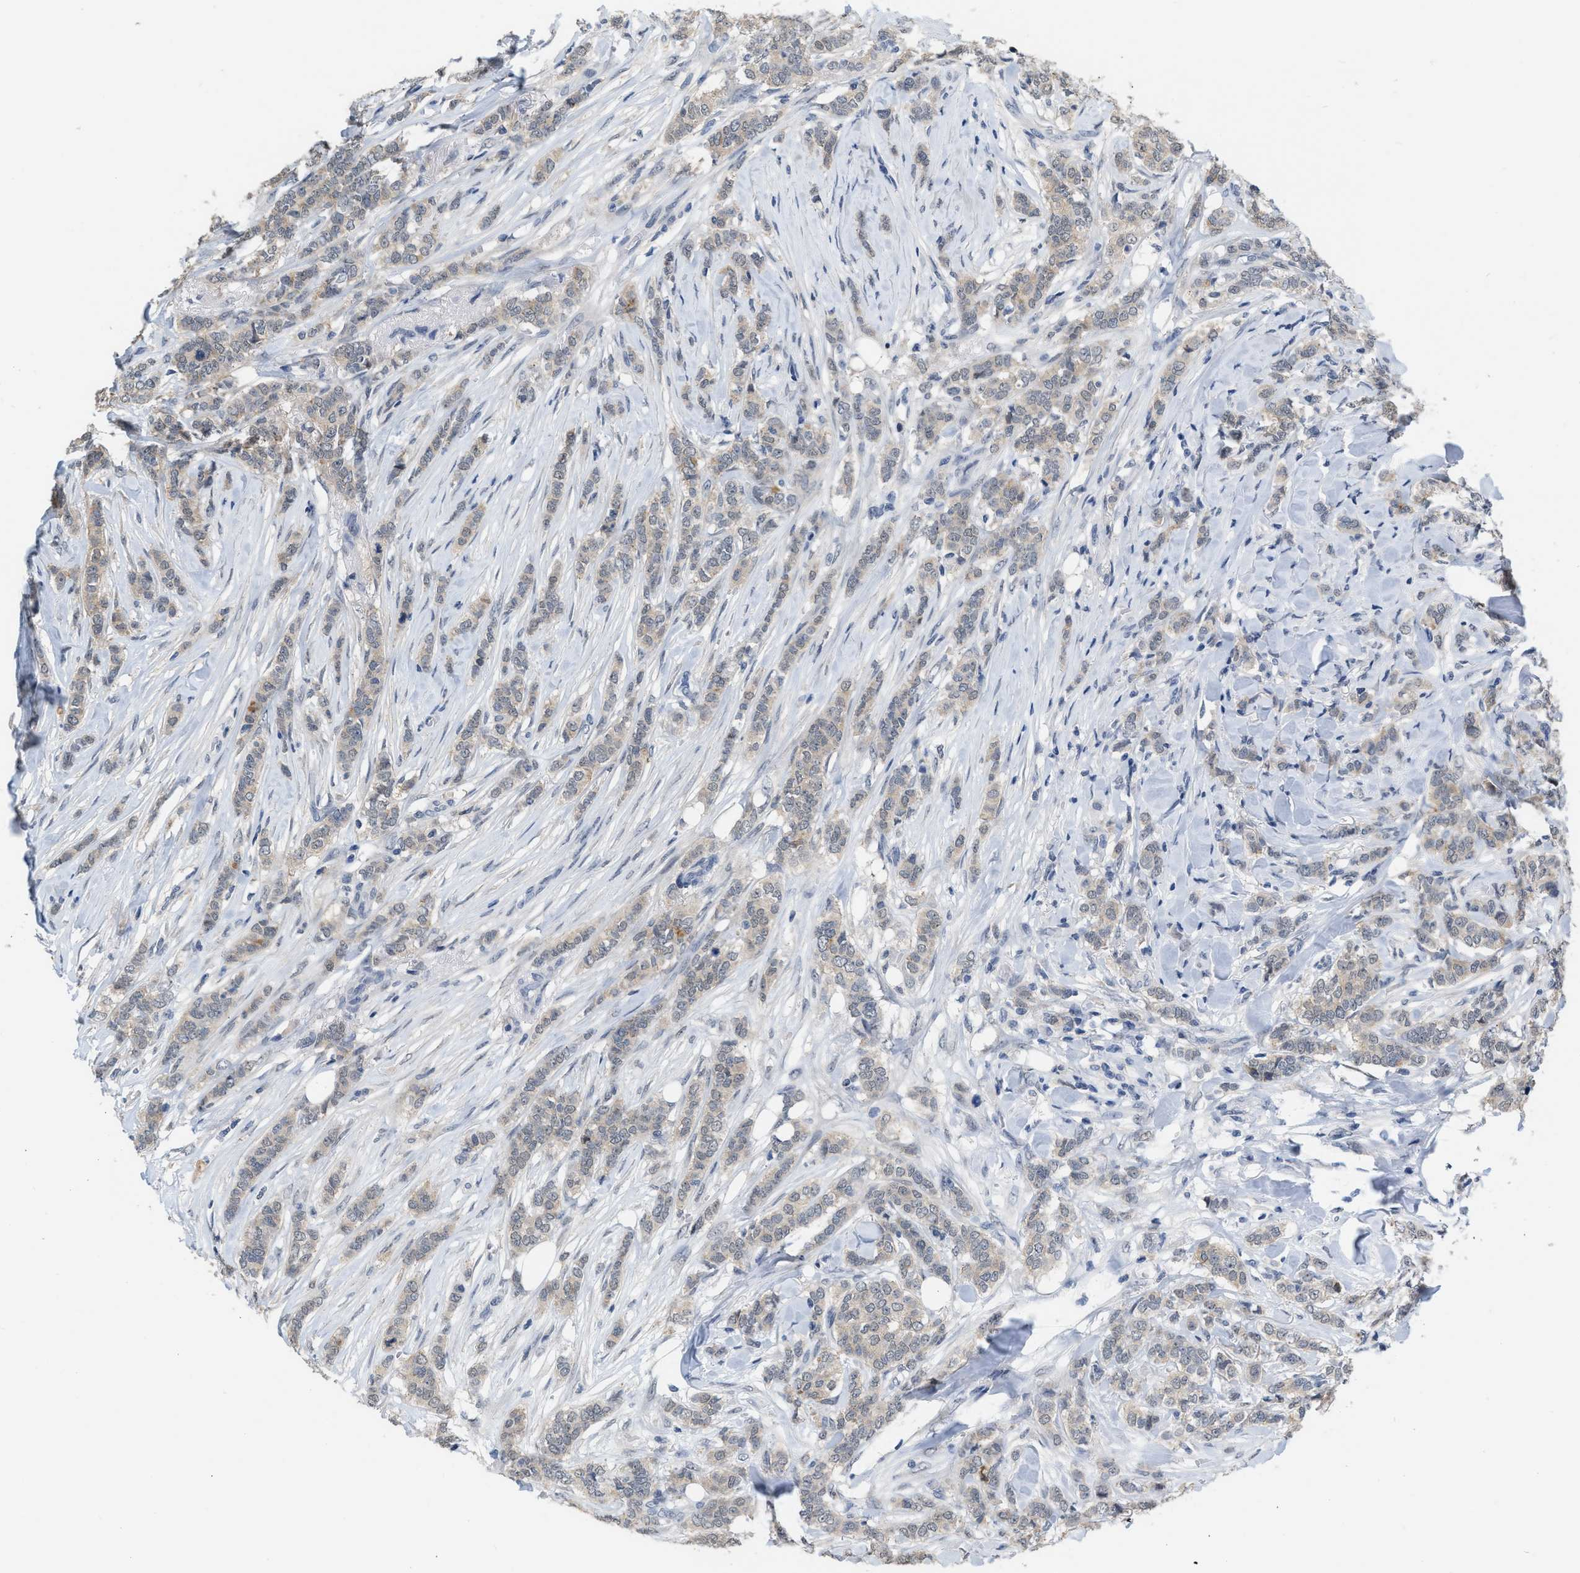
{"staining": {"intensity": "weak", "quantity": ">75%", "location": "cytoplasmic/membranous"}, "tissue": "breast cancer", "cell_type": "Tumor cells", "image_type": "cancer", "snomed": [{"axis": "morphology", "description": "Lobular carcinoma"}, {"axis": "topography", "description": "Skin"}, {"axis": "topography", "description": "Breast"}], "caption": "Brown immunohistochemical staining in human breast cancer (lobular carcinoma) demonstrates weak cytoplasmic/membranous staining in approximately >75% of tumor cells.", "gene": "BAIAP2L1", "patient": {"sex": "female", "age": 46}}